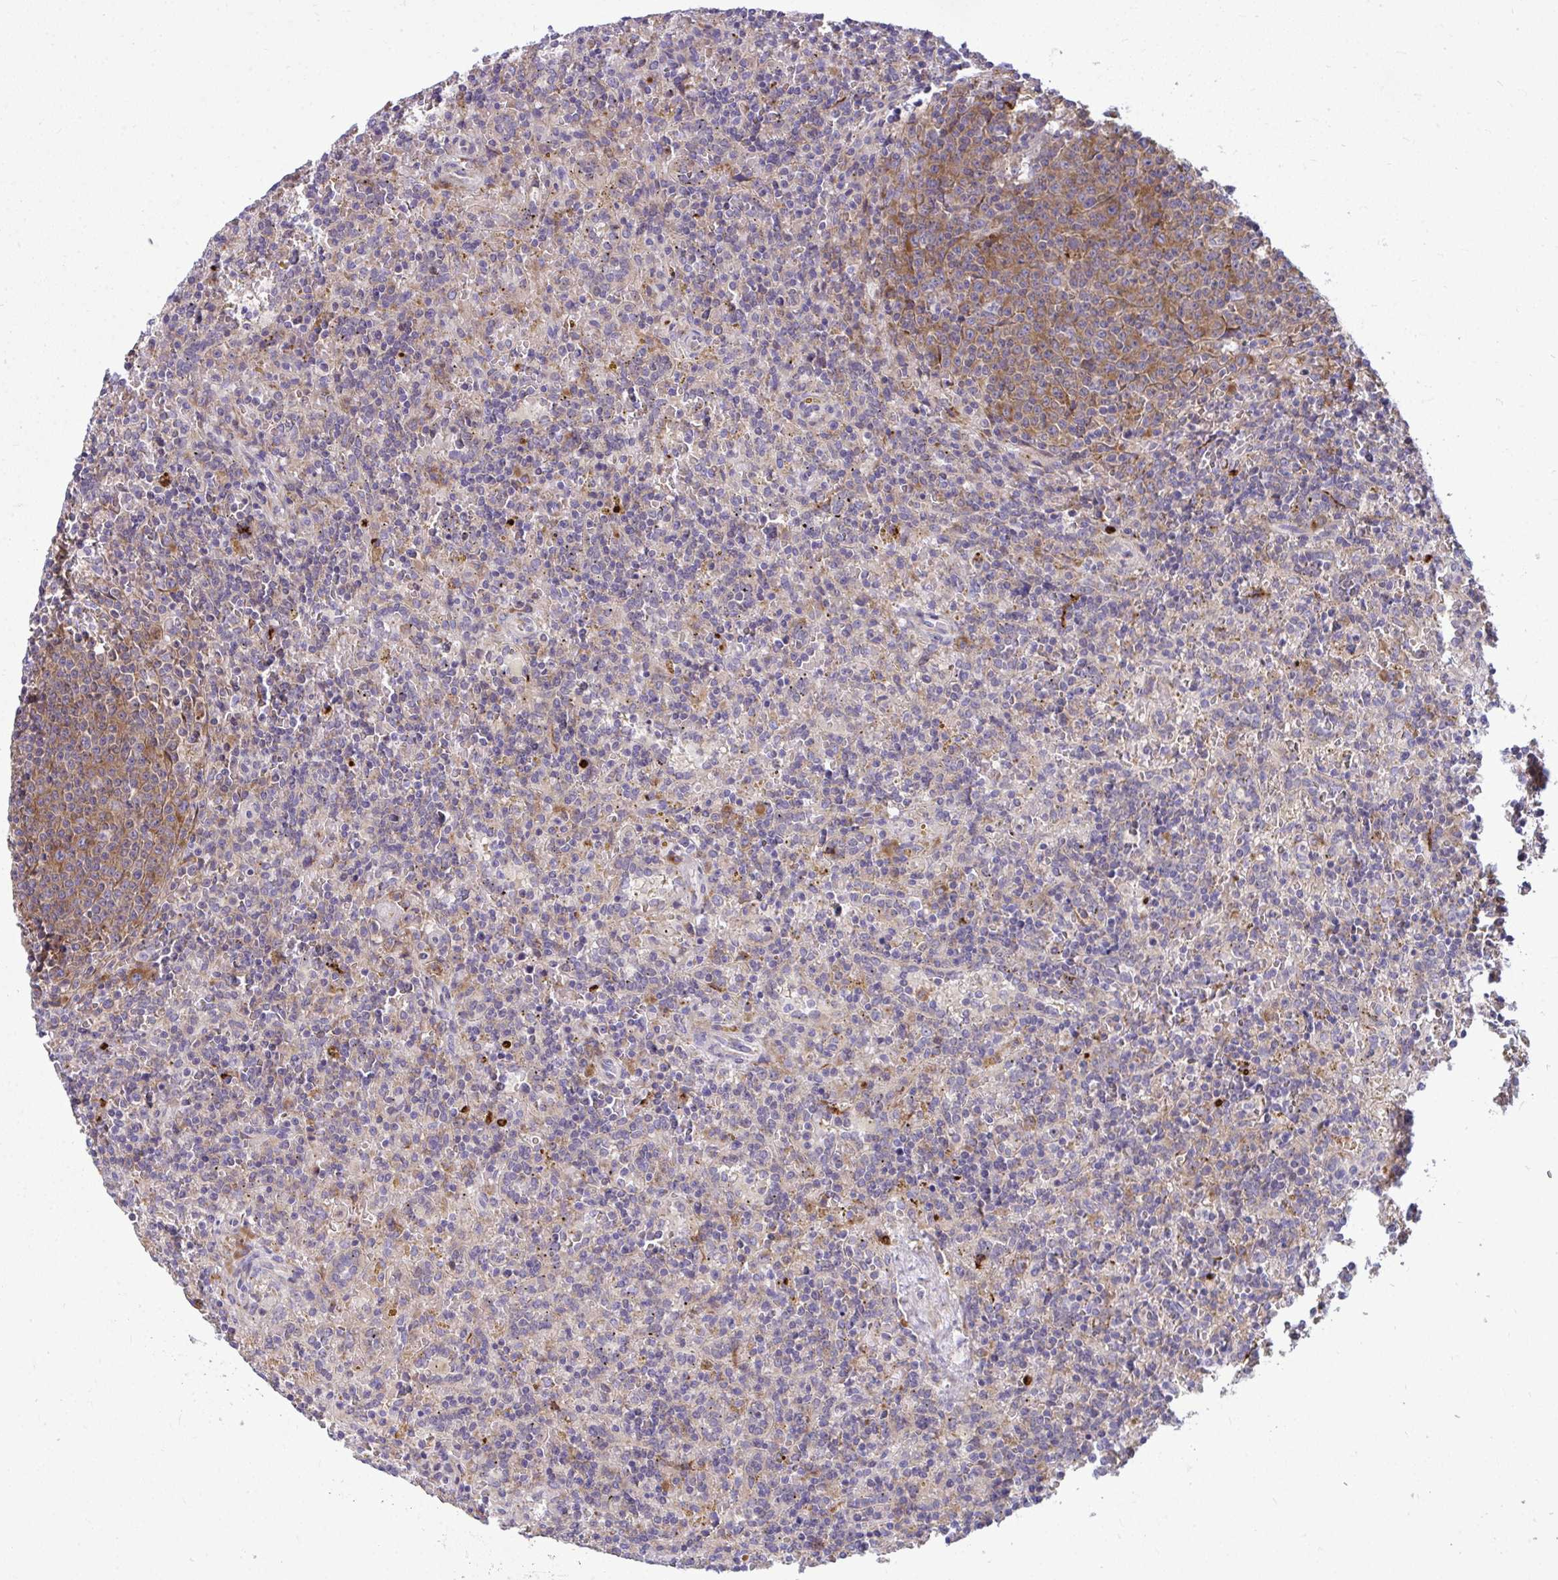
{"staining": {"intensity": "moderate", "quantity": "25%-75%", "location": "cytoplasmic/membranous"}, "tissue": "lymphoma", "cell_type": "Tumor cells", "image_type": "cancer", "snomed": [{"axis": "morphology", "description": "Malignant lymphoma, non-Hodgkin's type, Low grade"}, {"axis": "topography", "description": "Spleen"}], "caption": "Immunohistochemical staining of human low-grade malignant lymphoma, non-Hodgkin's type reveals medium levels of moderate cytoplasmic/membranous staining in about 25%-75% of tumor cells. (brown staining indicates protein expression, while blue staining denotes nuclei).", "gene": "GFPT2", "patient": {"sex": "male", "age": 67}}